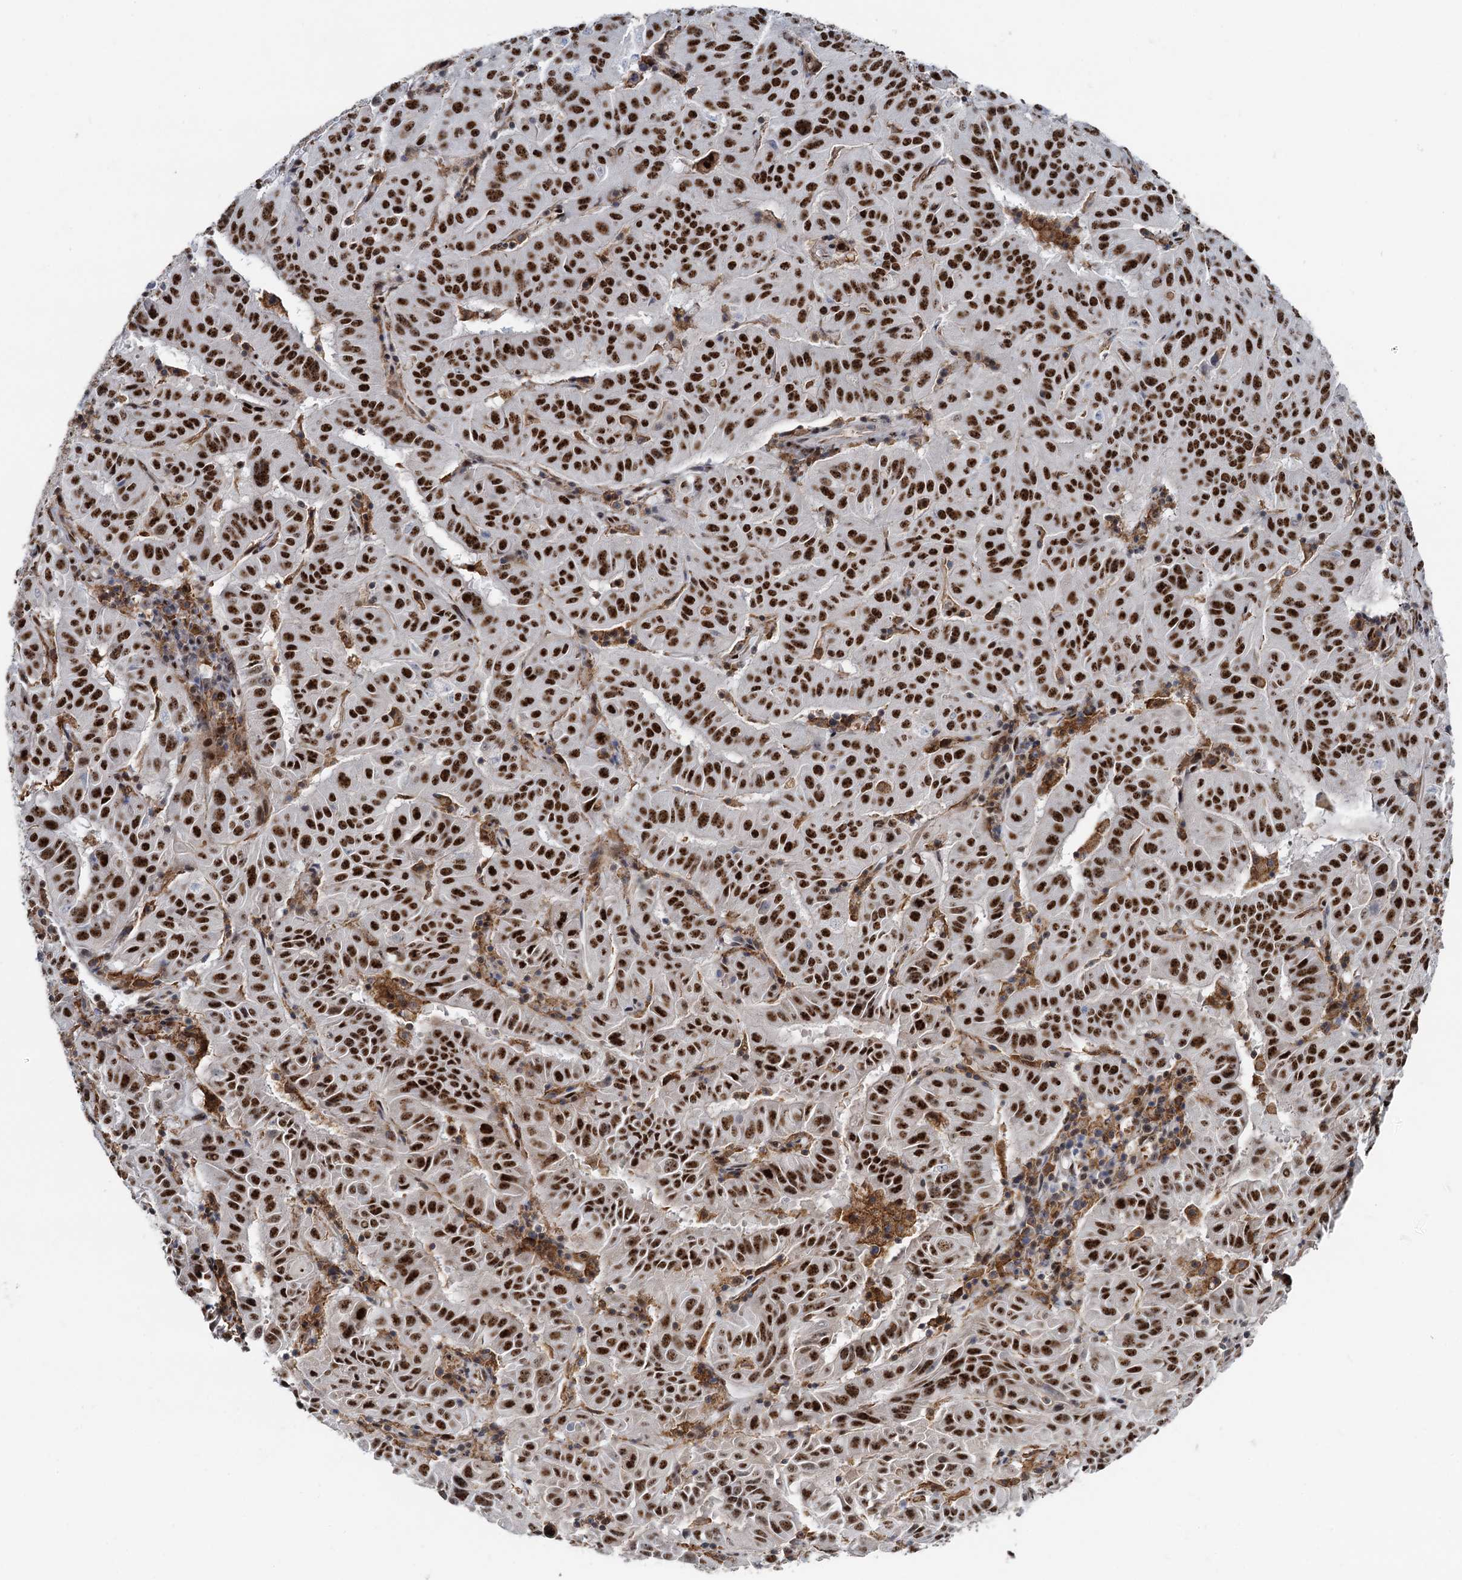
{"staining": {"intensity": "strong", "quantity": ">75%", "location": "nuclear"}, "tissue": "pancreatic cancer", "cell_type": "Tumor cells", "image_type": "cancer", "snomed": [{"axis": "morphology", "description": "Adenocarcinoma, NOS"}, {"axis": "topography", "description": "Pancreas"}], "caption": "Adenocarcinoma (pancreatic) stained with a brown dye shows strong nuclear positive staining in approximately >75% of tumor cells.", "gene": "RBM26", "patient": {"sex": "male", "age": 63}}